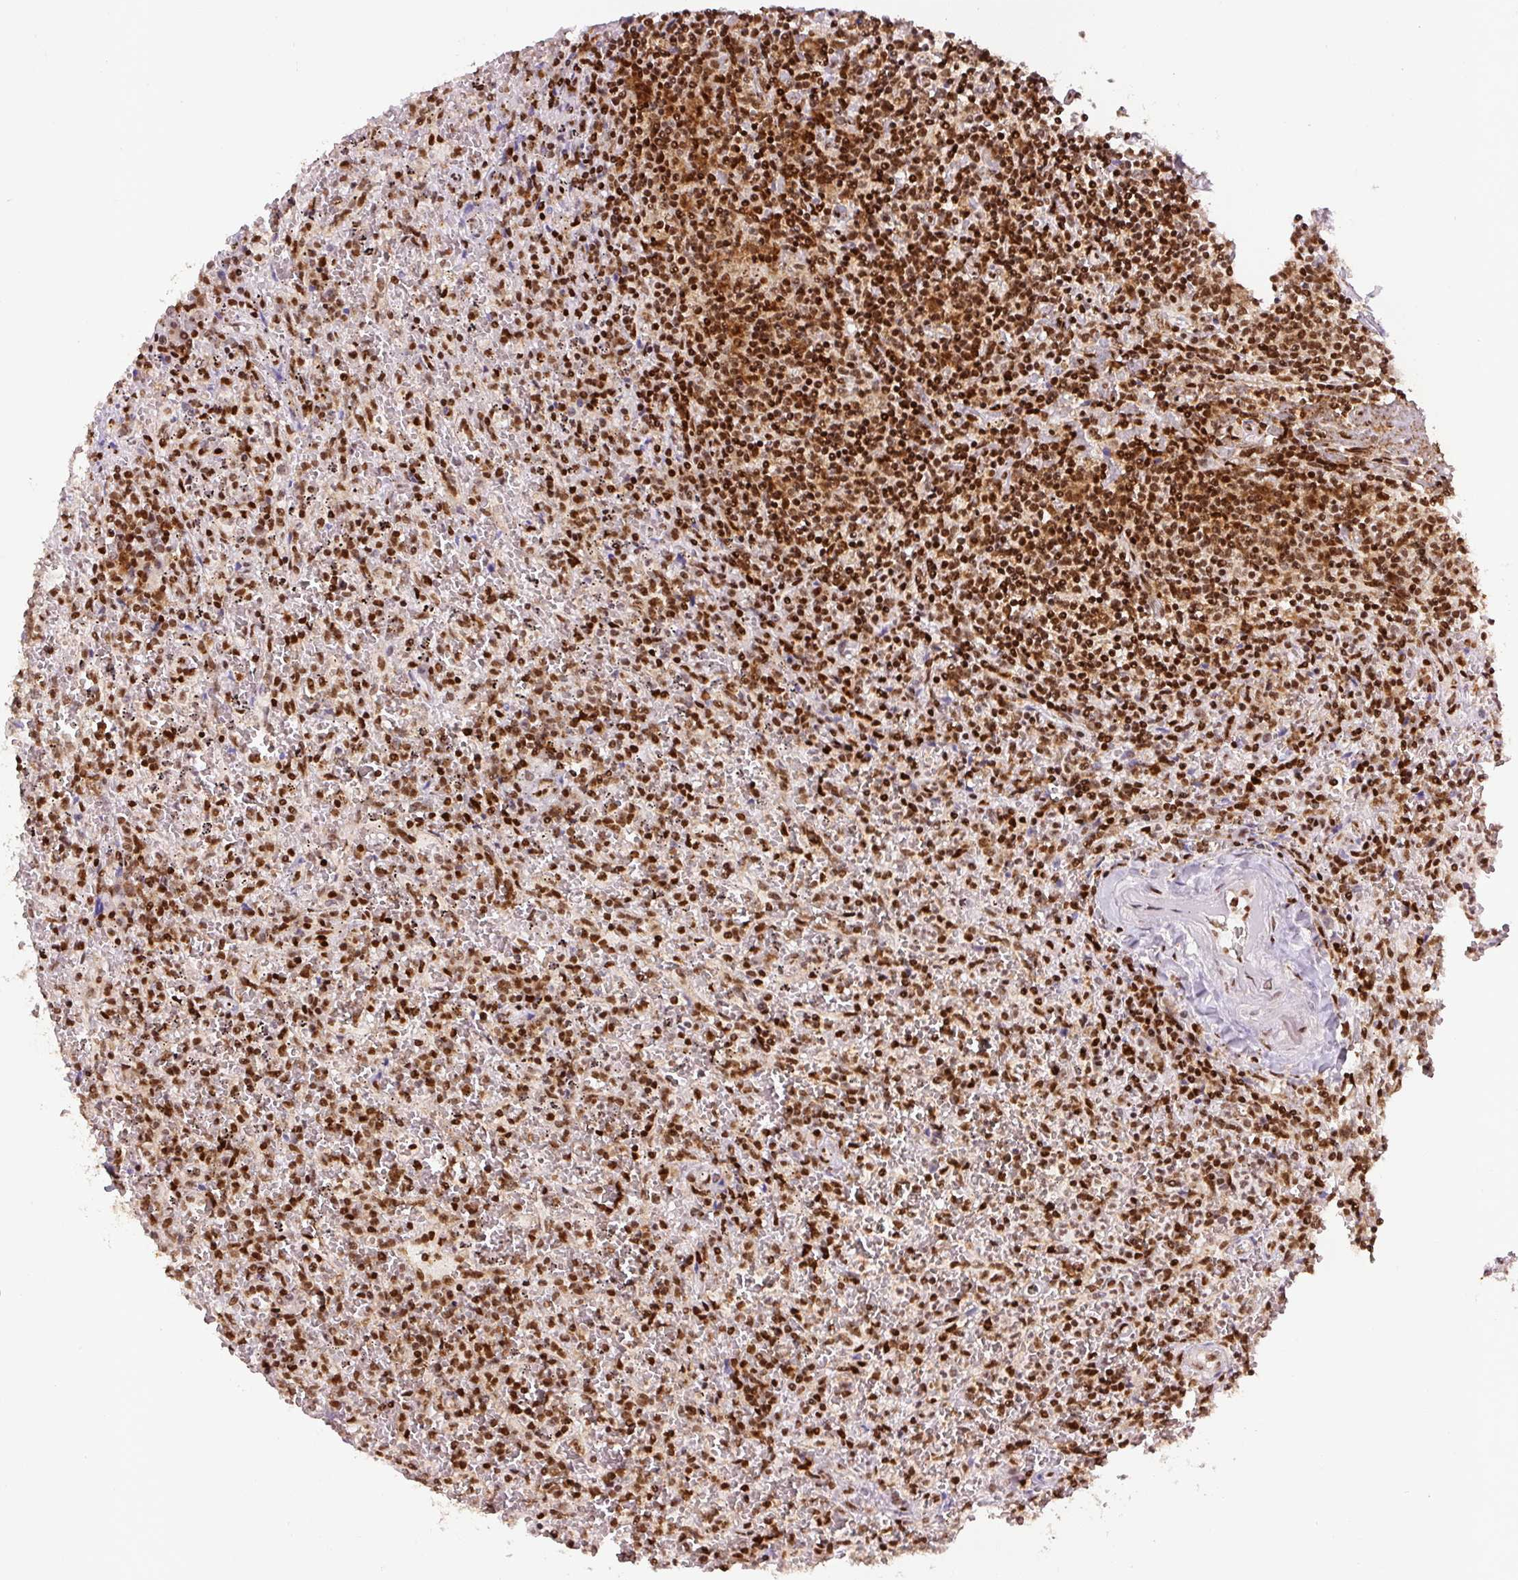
{"staining": {"intensity": "strong", "quantity": ">75%", "location": "nuclear"}, "tissue": "lymphoma", "cell_type": "Tumor cells", "image_type": "cancer", "snomed": [{"axis": "morphology", "description": "Malignant lymphoma, non-Hodgkin's type, Low grade"}, {"axis": "topography", "description": "Spleen"}], "caption": "This photomicrograph exhibits immunohistochemistry (IHC) staining of human malignant lymphoma, non-Hodgkin's type (low-grade), with high strong nuclear positivity in approximately >75% of tumor cells.", "gene": "FUS", "patient": {"sex": "female", "age": 64}}